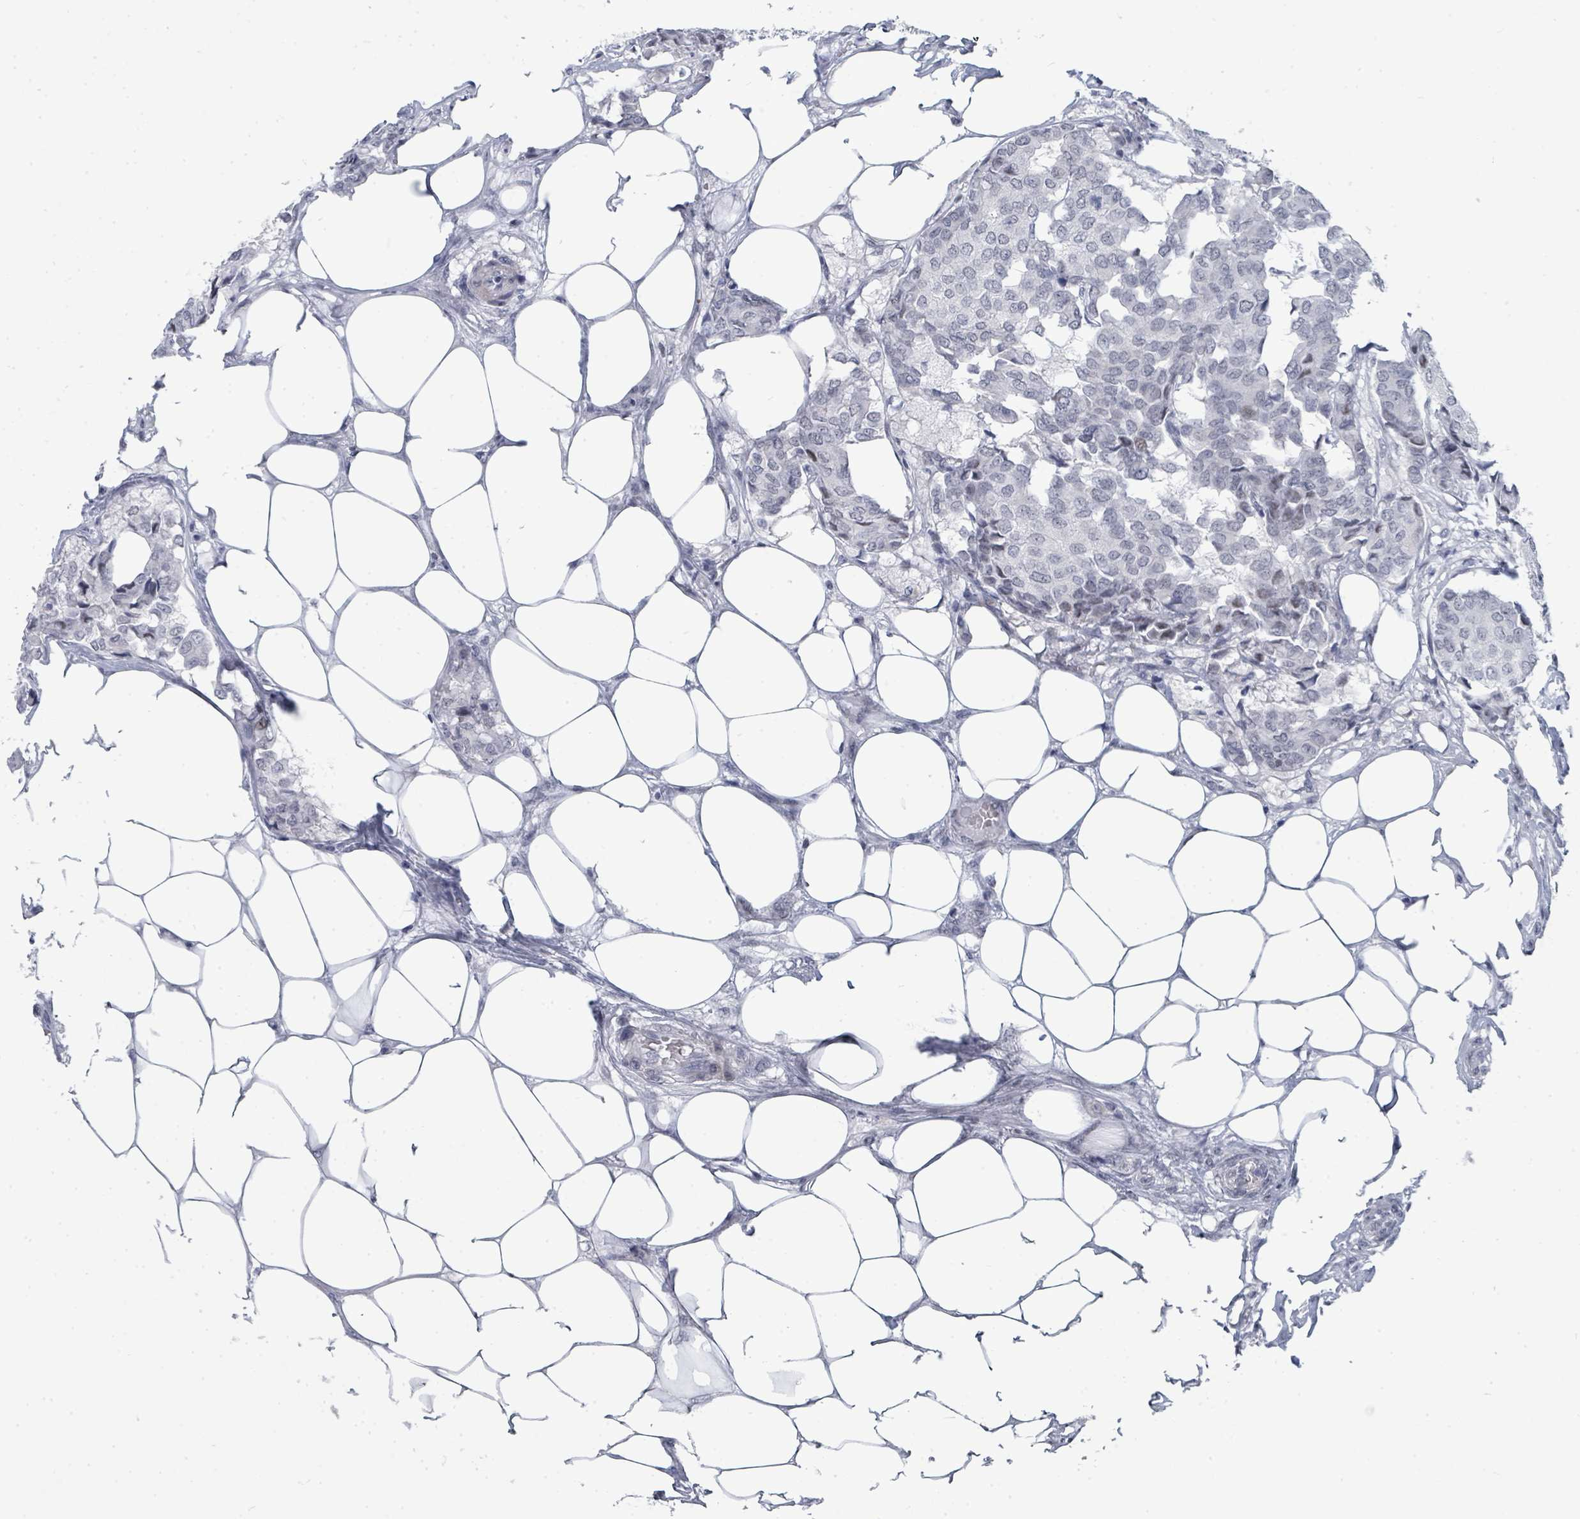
{"staining": {"intensity": "negative", "quantity": "none", "location": "none"}, "tissue": "breast cancer", "cell_type": "Tumor cells", "image_type": "cancer", "snomed": [{"axis": "morphology", "description": "Duct carcinoma"}, {"axis": "topography", "description": "Breast"}], "caption": "This is an immunohistochemistry histopathology image of human breast cancer (infiltrating ductal carcinoma). There is no staining in tumor cells.", "gene": "CT45A5", "patient": {"sex": "female", "age": 75}}